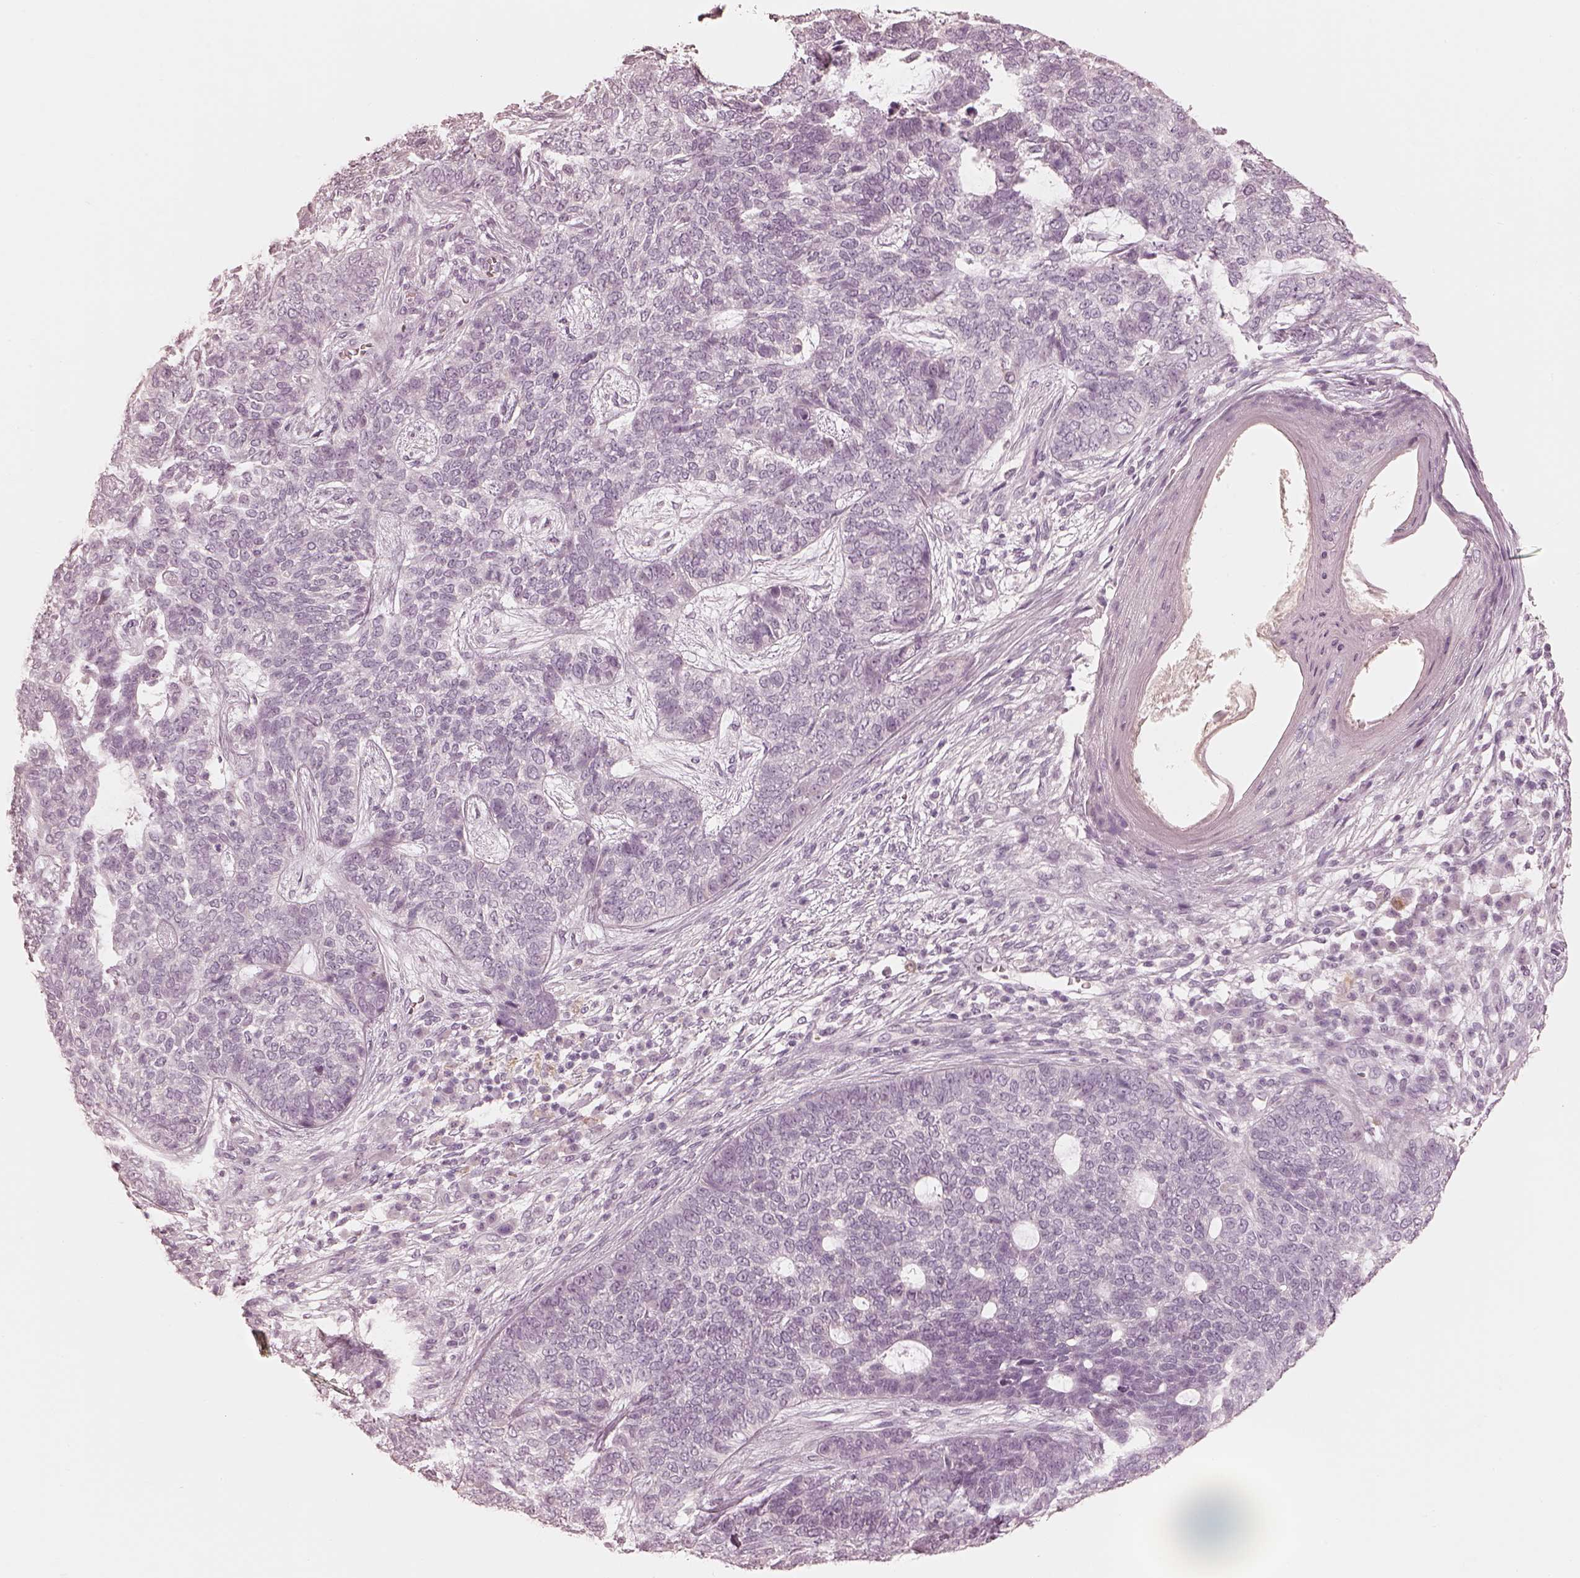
{"staining": {"intensity": "negative", "quantity": "none", "location": "none"}, "tissue": "skin cancer", "cell_type": "Tumor cells", "image_type": "cancer", "snomed": [{"axis": "morphology", "description": "Basal cell carcinoma"}, {"axis": "topography", "description": "Skin"}], "caption": "Histopathology image shows no protein expression in tumor cells of basal cell carcinoma (skin) tissue. (DAB immunohistochemistry (IHC), high magnification).", "gene": "CALR3", "patient": {"sex": "female", "age": 69}}